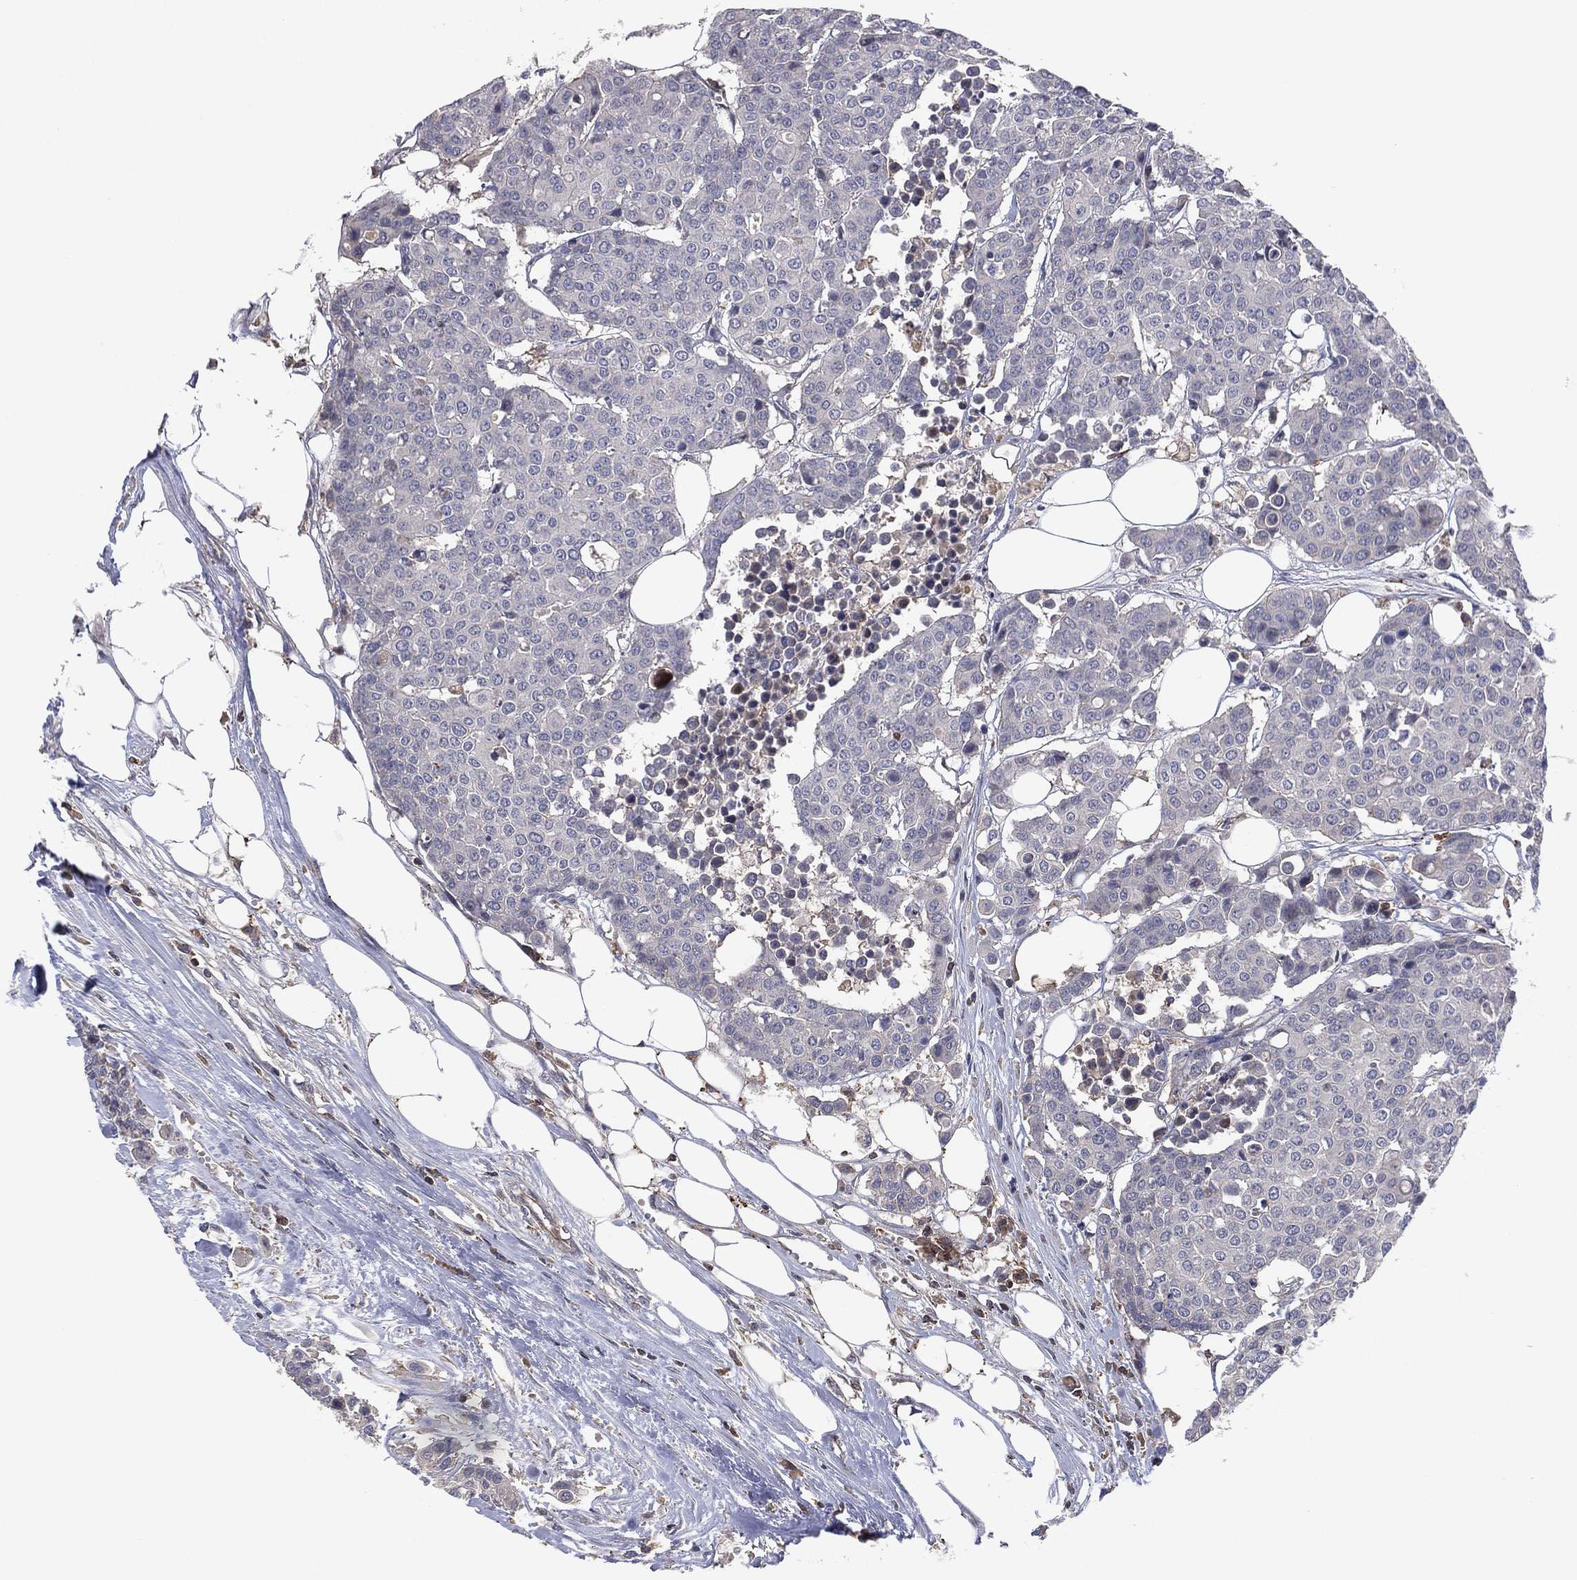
{"staining": {"intensity": "negative", "quantity": "none", "location": "none"}, "tissue": "carcinoid", "cell_type": "Tumor cells", "image_type": "cancer", "snomed": [{"axis": "morphology", "description": "Carcinoid, malignant, NOS"}, {"axis": "topography", "description": "Colon"}], "caption": "The histopathology image displays no staining of tumor cells in malignant carcinoid.", "gene": "DOCK8", "patient": {"sex": "male", "age": 81}}